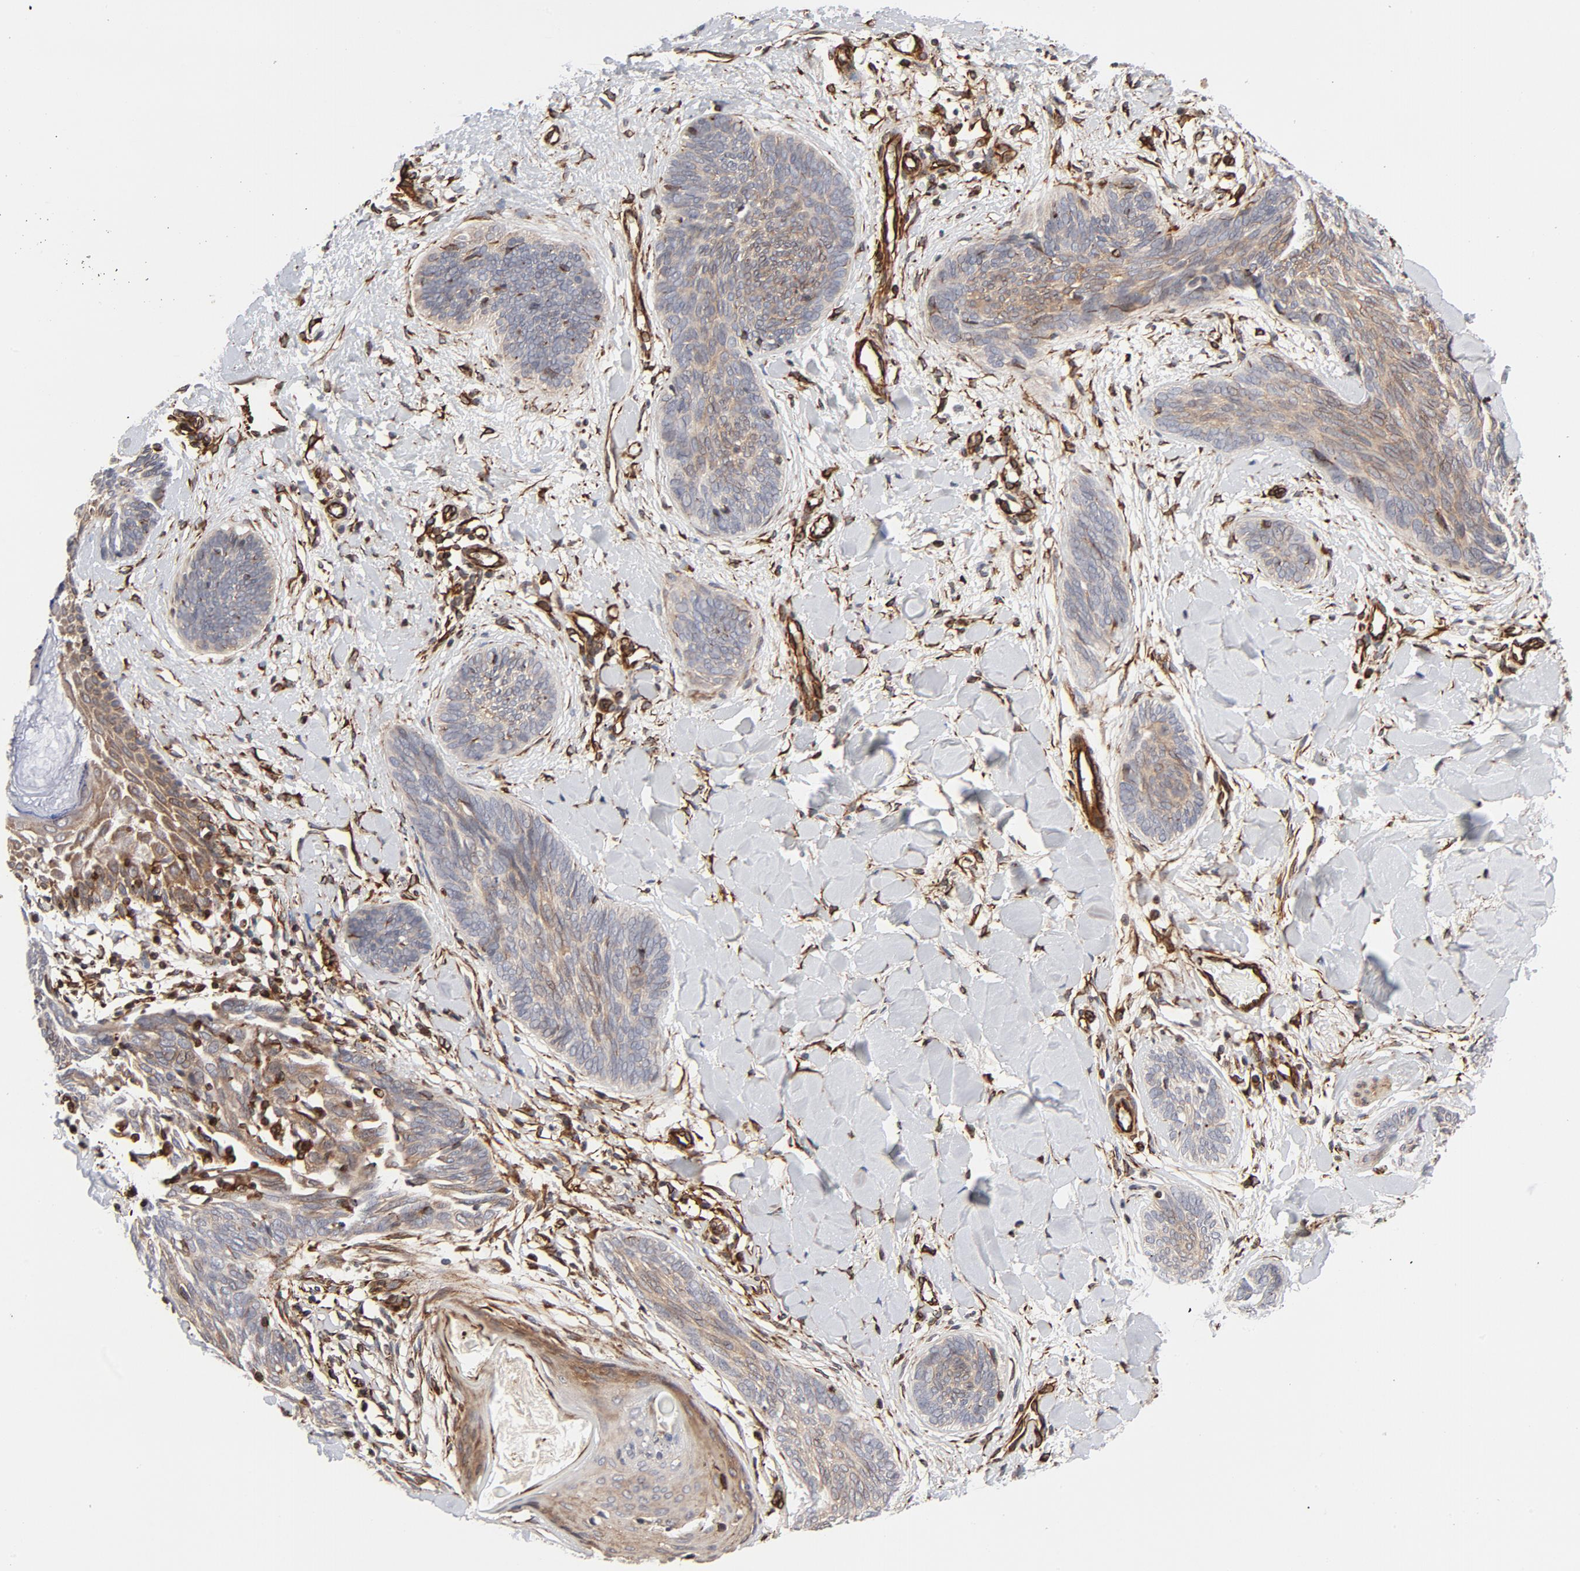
{"staining": {"intensity": "weak", "quantity": ">75%", "location": "cytoplasmic/membranous"}, "tissue": "skin cancer", "cell_type": "Tumor cells", "image_type": "cancer", "snomed": [{"axis": "morphology", "description": "Basal cell carcinoma"}, {"axis": "topography", "description": "Skin"}], "caption": "The image exhibits a brown stain indicating the presence of a protein in the cytoplasmic/membranous of tumor cells in skin basal cell carcinoma.", "gene": "DNAAF2", "patient": {"sex": "female", "age": 81}}